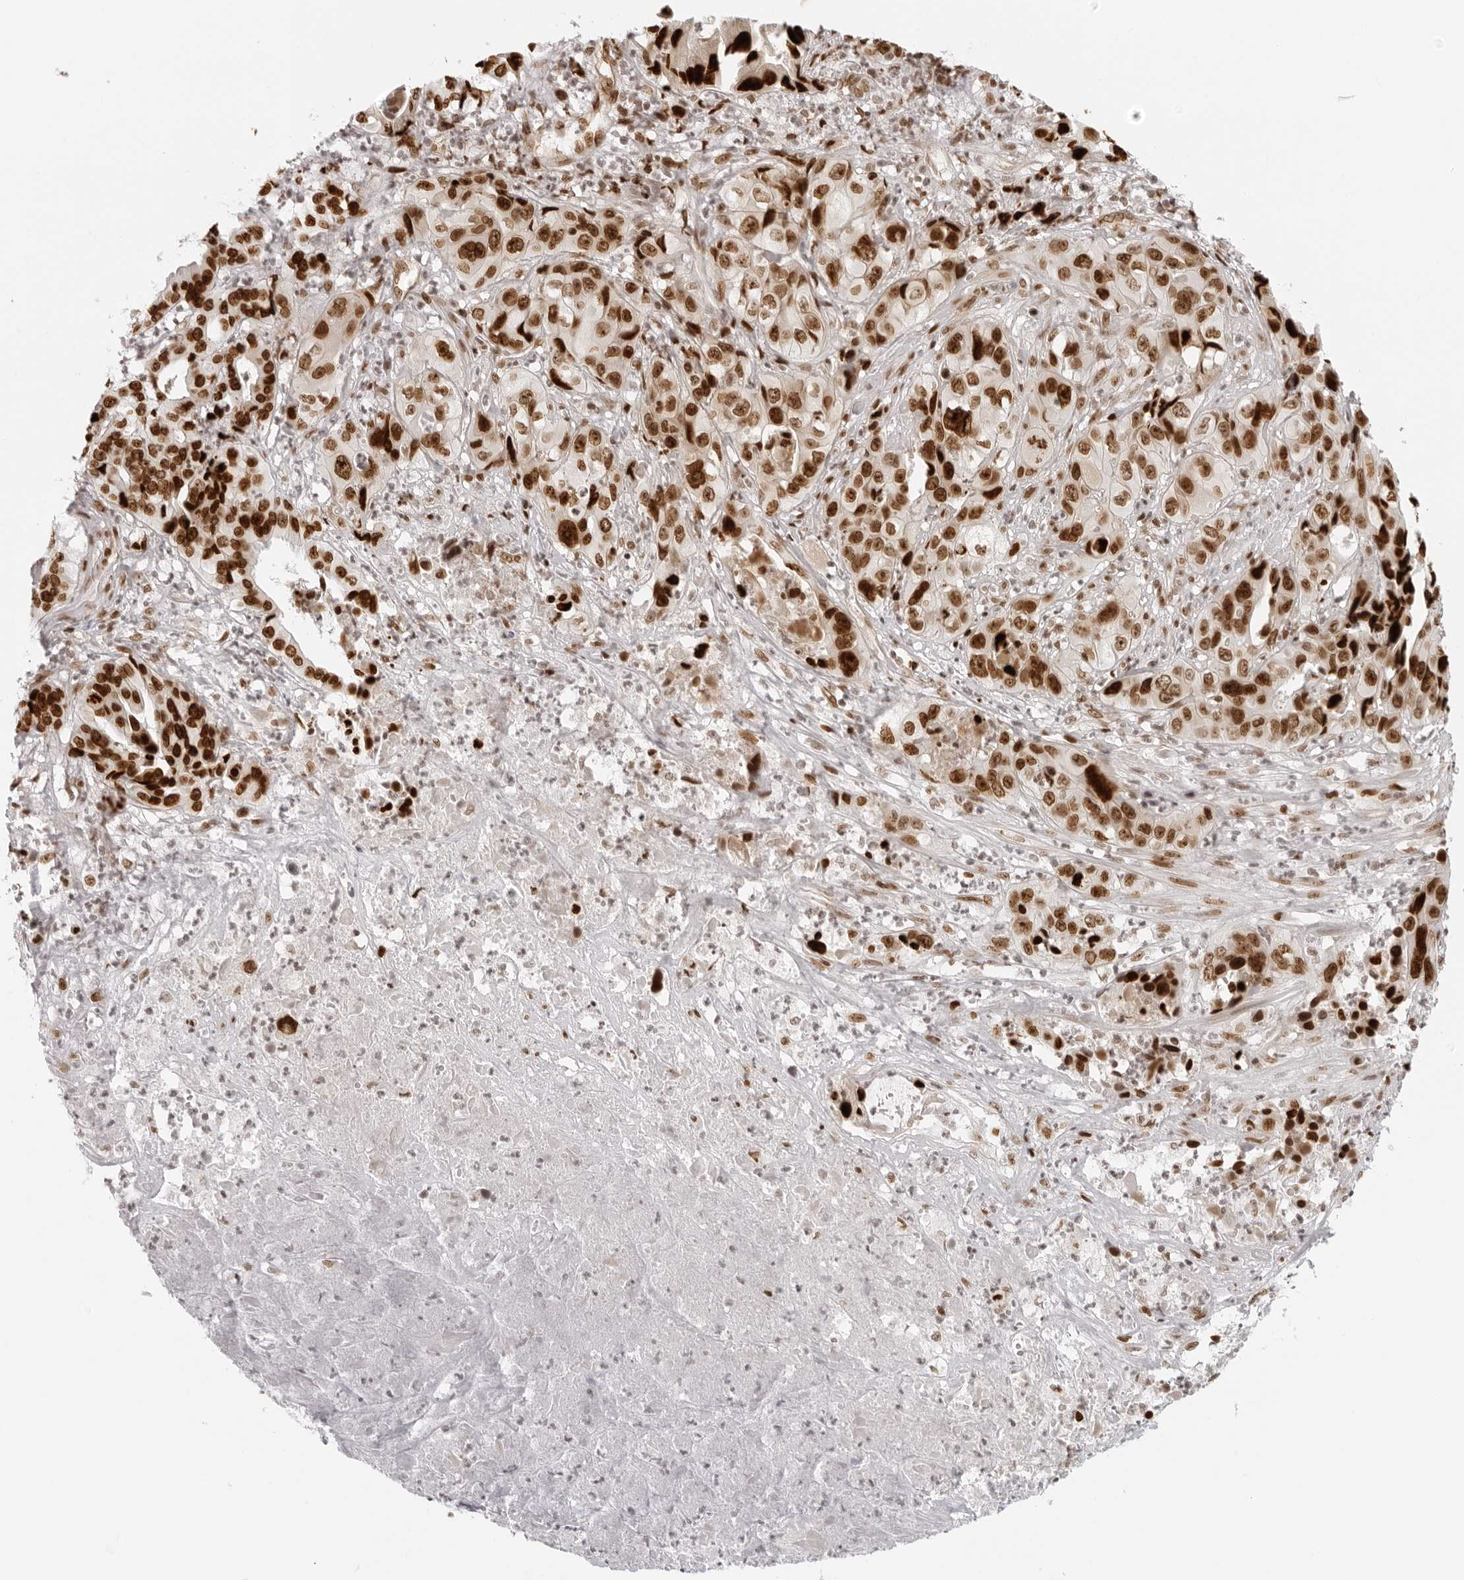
{"staining": {"intensity": "strong", "quantity": ">75%", "location": "nuclear"}, "tissue": "liver cancer", "cell_type": "Tumor cells", "image_type": "cancer", "snomed": [{"axis": "morphology", "description": "Cholangiocarcinoma"}, {"axis": "topography", "description": "Liver"}], "caption": "Tumor cells display high levels of strong nuclear positivity in about >75% of cells in human cholangiocarcinoma (liver).", "gene": "RCC1", "patient": {"sex": "female", "age": 61}}